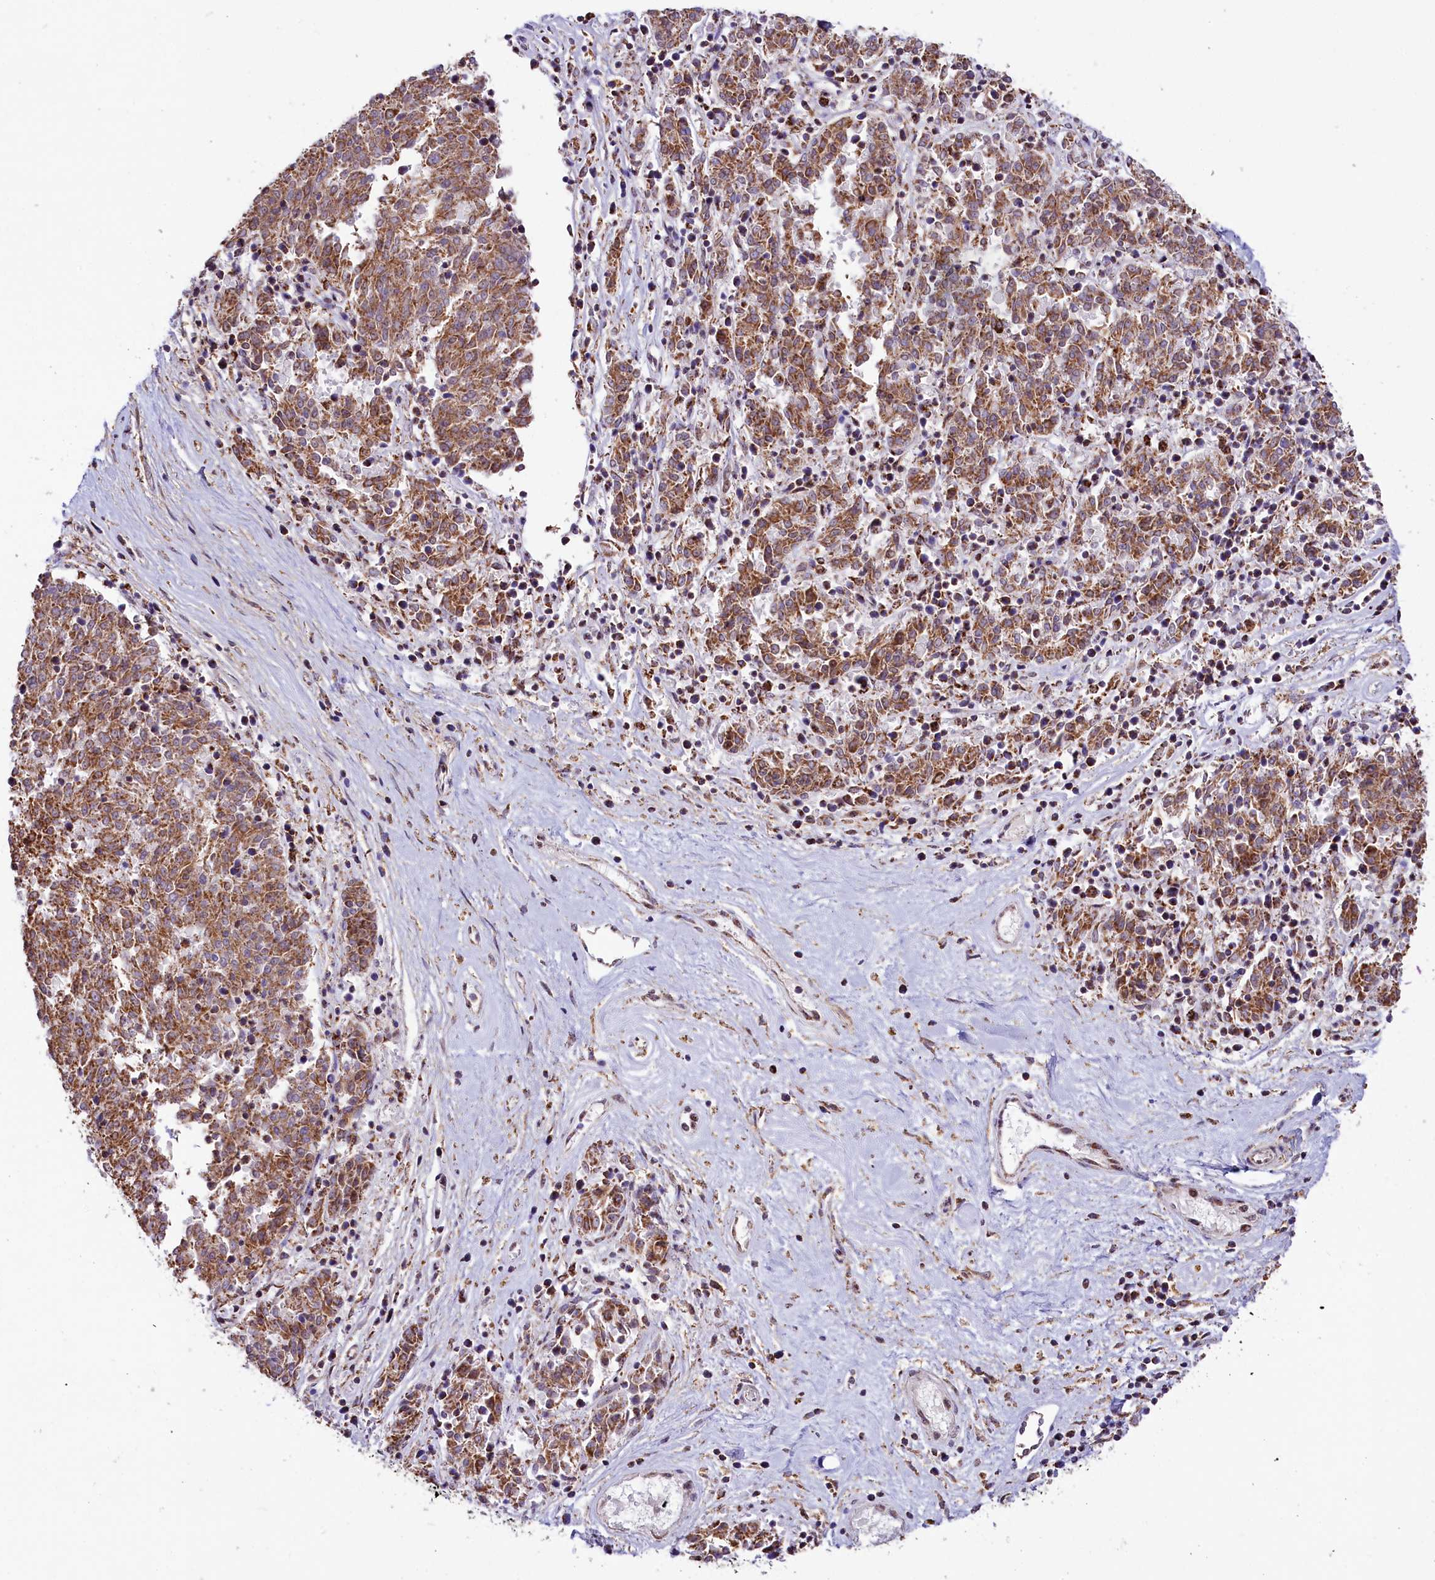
{"staining": {"intensity": "strong", "quantity": ">75%", "location": "cytoplasmic/membranous"}, "tissue": "melanoma", "cell_type": "Tumor cells", "image_type": "cancer", "snomed": [{"axis": "morphology", "description": "Malignant melanoma, NOS"}, {"axis": "topography", "description": "Skin"}], "caption": "Malignant melanoma was stained to show a protein in brown. There is high levels of strong cytoplasmic/membranous positivity in approximately >75% of tumor cells.", "gene": "NDUFA8", "patient": {"sex": "female", "age": 72}}